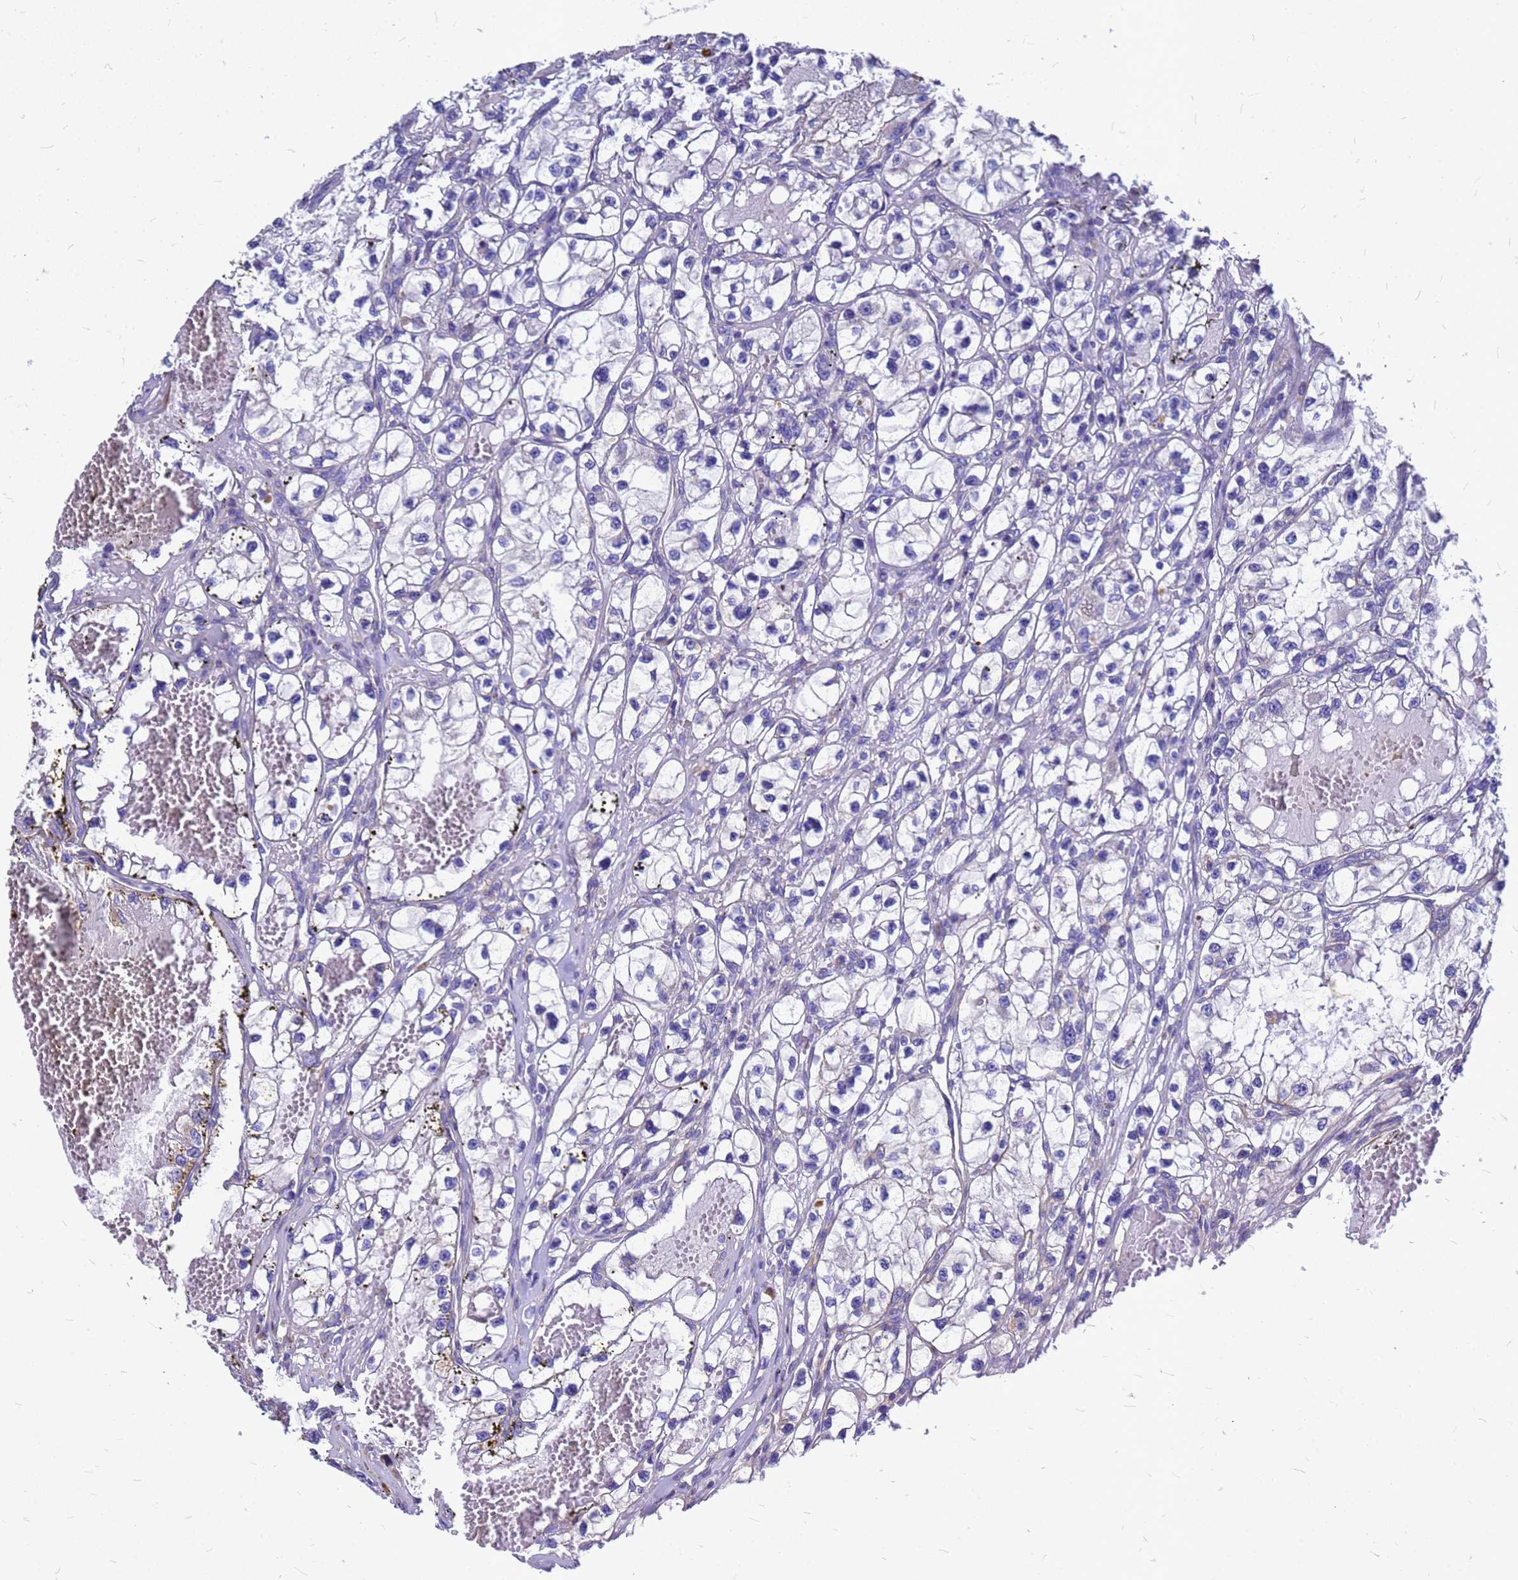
{"staining": {"intensity": "negative", "quantity": "none", "location": "none"}, "tissue": "renal cancer", "cell_type": "Tumor cells", "image_type": "cancer", "snomed": [{"axis": "morphology", "description": "Adenocarcinoma, NOS"}, {"axis": "topography", "description": "Kidney"}], "caption": "Tumor cells are negative for brown protein staining in renal cancer. (Stains: DAB (3,3'-diaminobenzidine) immunohistochemistry with hematoxylin counter stain, Microscopy: brightfield microscopy at high magnification).", "gene": "FBXW5", "patient": {"sex": "female", "age": 57}}